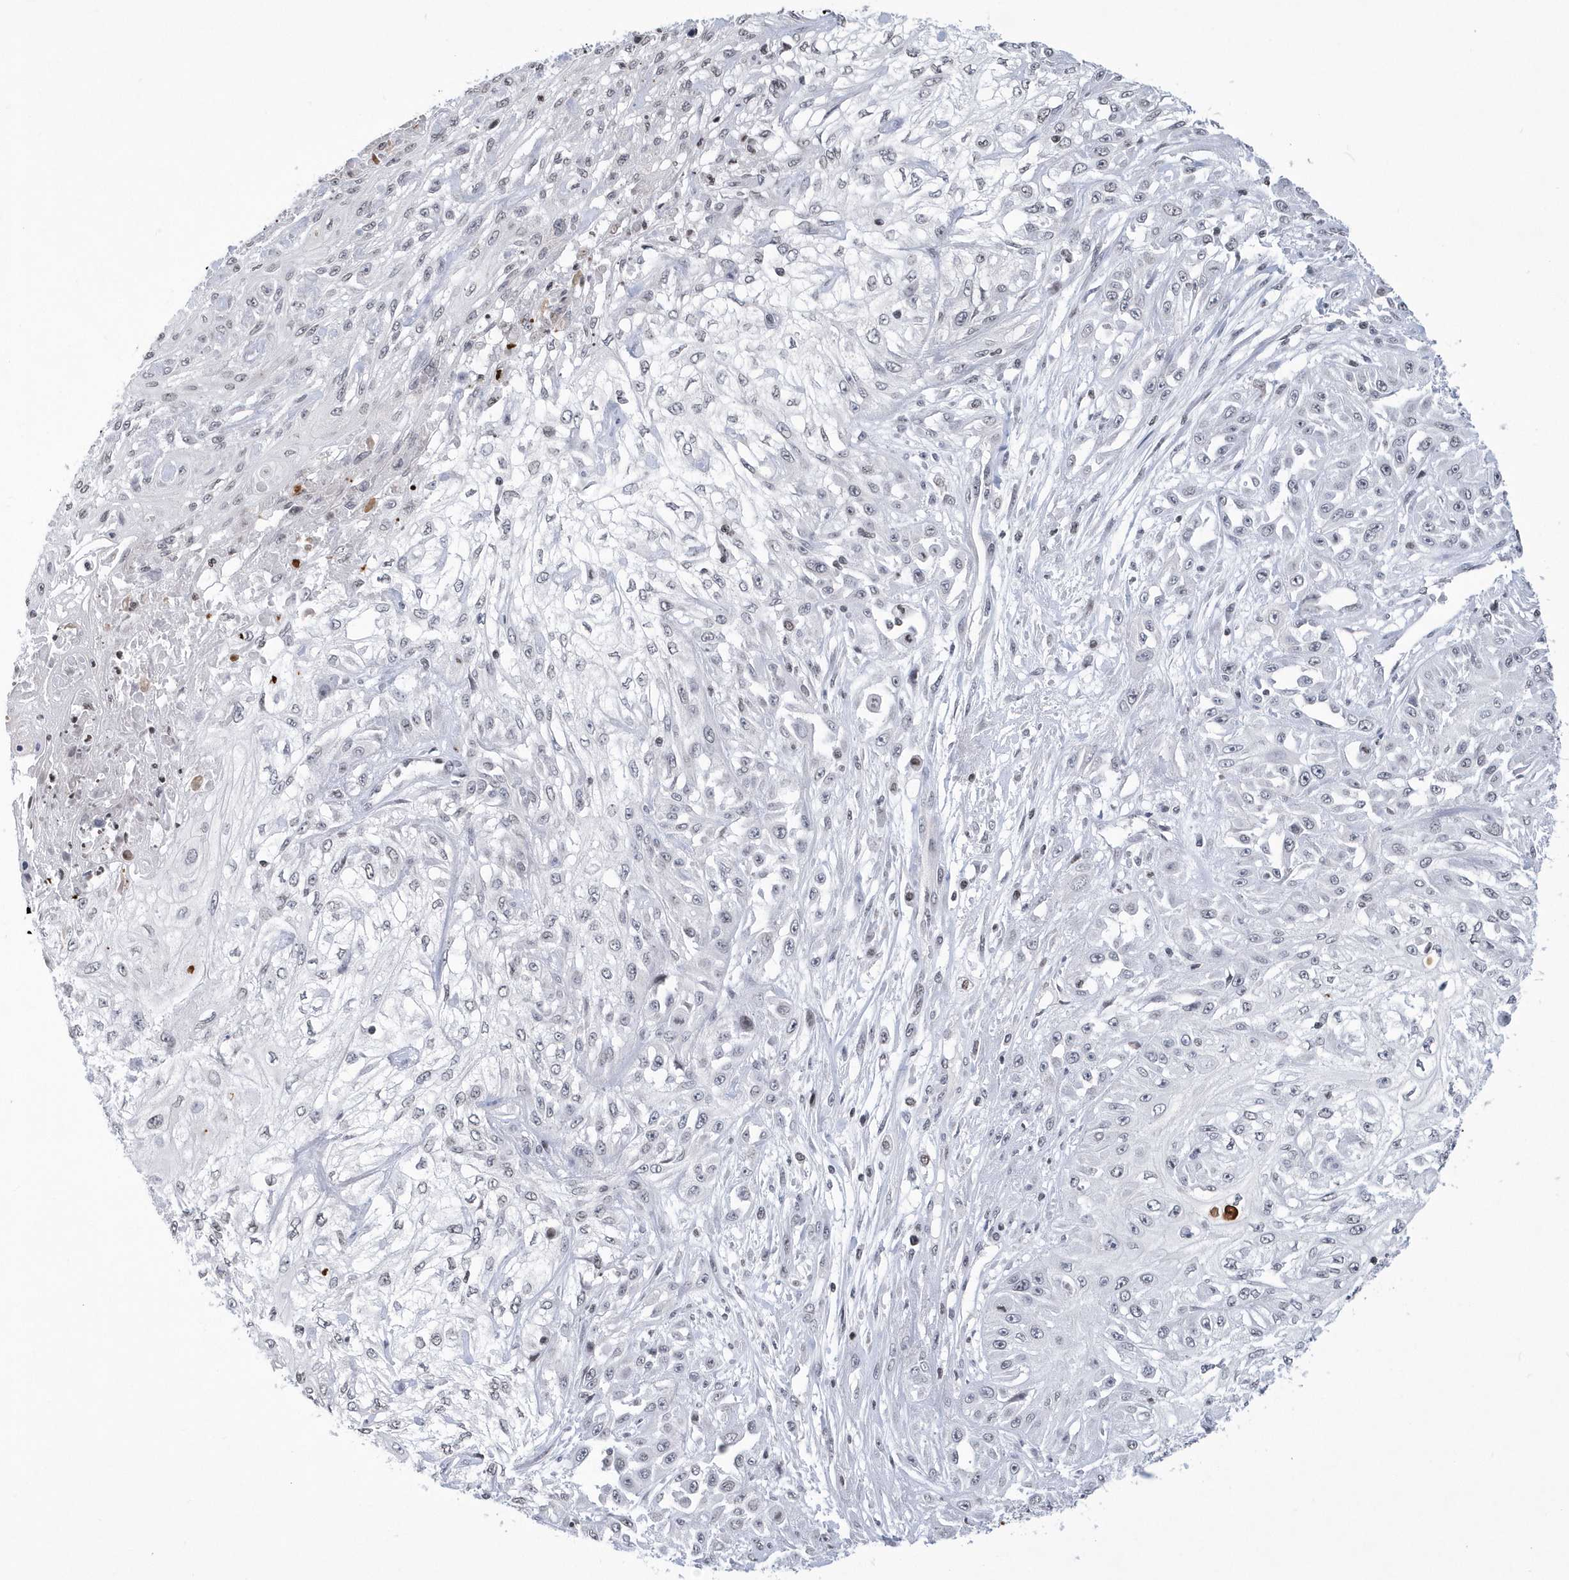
{"staining": {"intensity": "negative", "quantity": "none", "location": "none"}, "tissue": "skin cancer", "cell_type": "Tumor cells", "image_type": "cancer", "snomed": [{"axis": "morphology", "description": "Squamous cell carcinoma, NOS"}, {"axis": "morphology", "description": "Squamous cell carcinoma, metastatic, NOS"}, {"axis": "topography", "description": "Skin"}, {"axis": "topography", "description": "Lymph node"}], "caption": "Immunohistochemistry (IHC) of human skin cancer (metastatic squamous cell carcinoma) exhibits no expression in tumor cells.", "gene": "VWA5B2", "patient": {"sex": "male", "age": 75}}